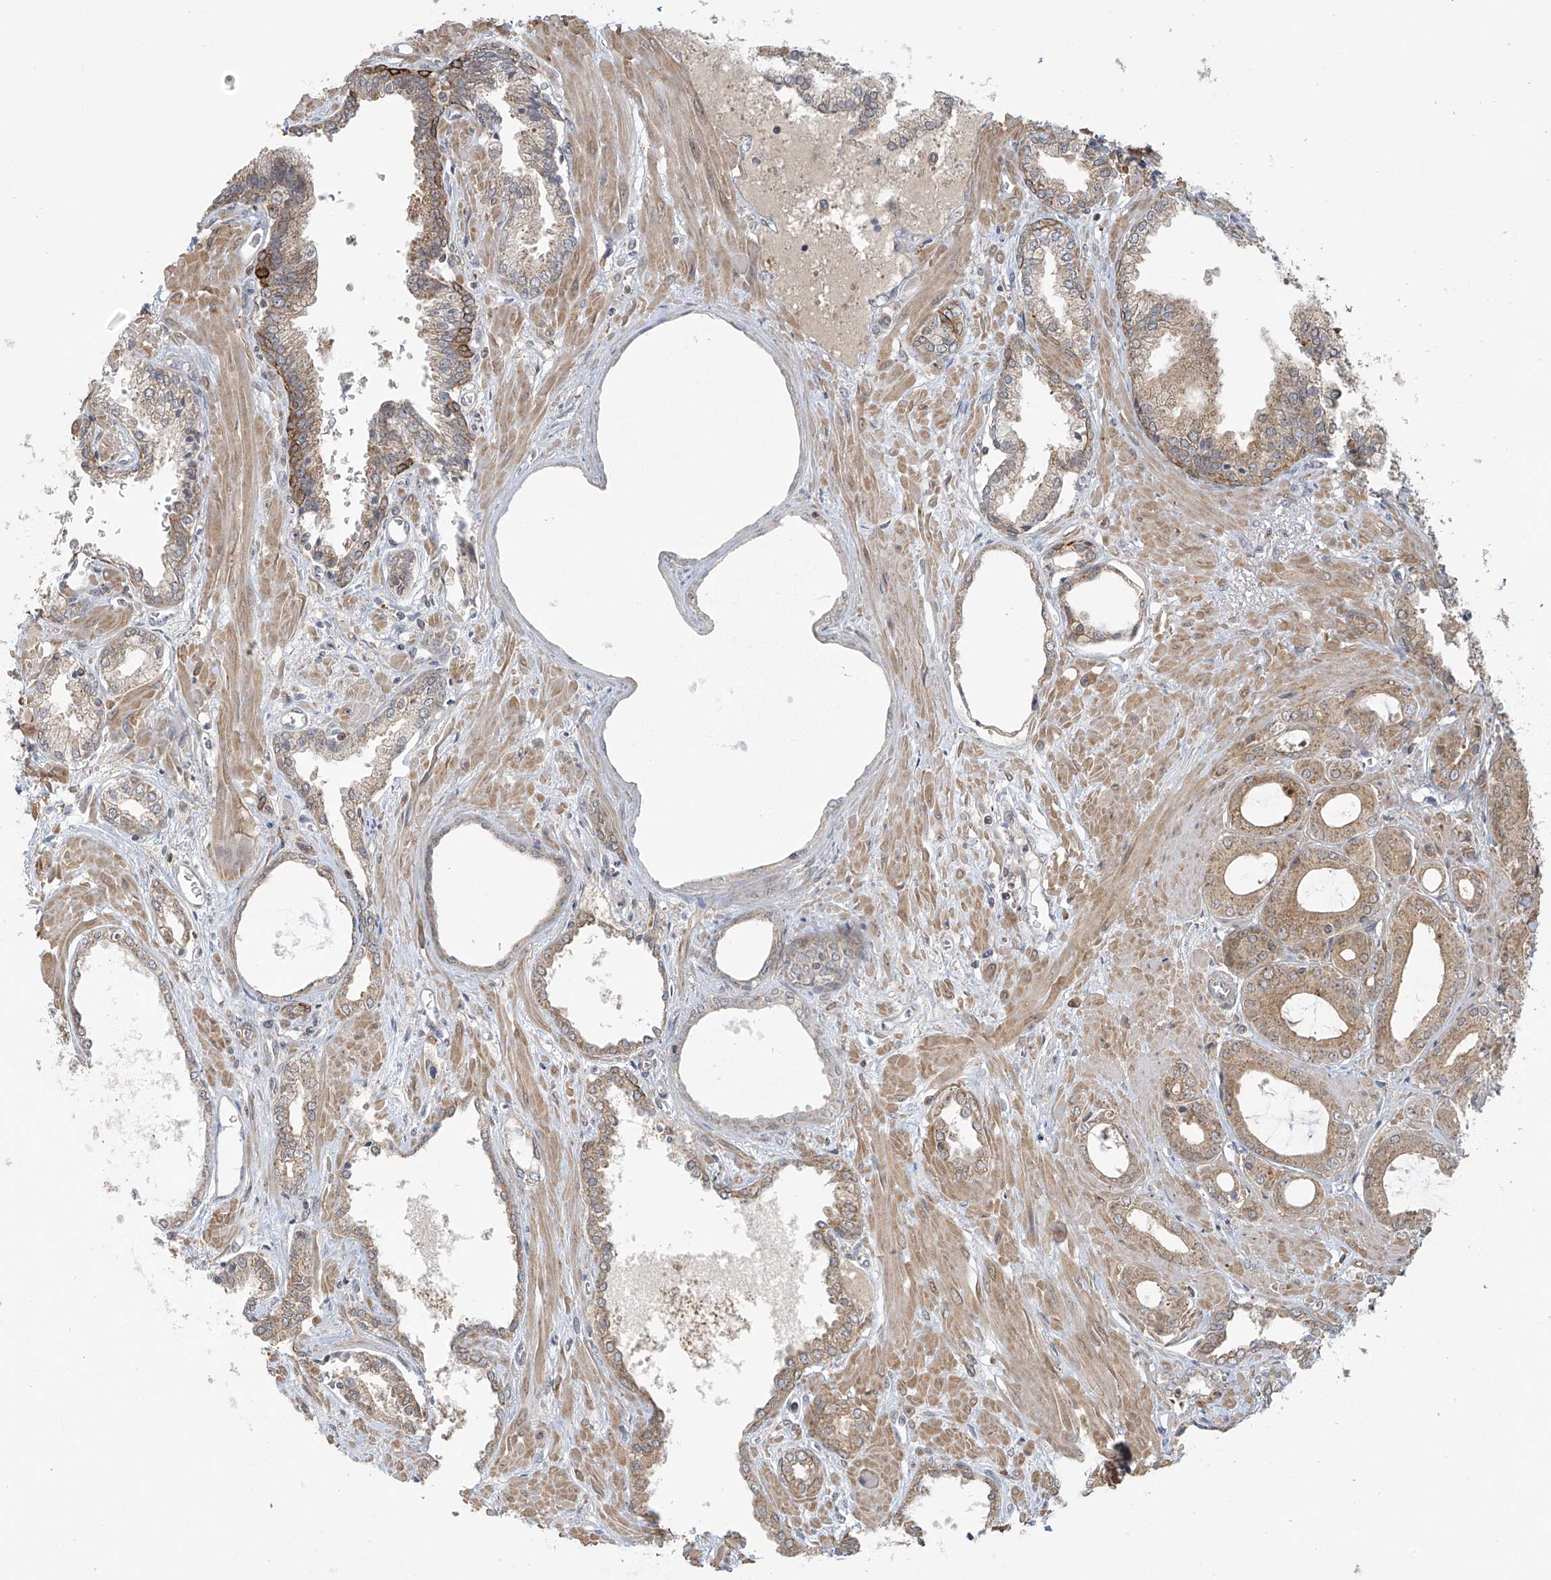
{"staining": {"intensity": "weak", "quantity": "25%-75%", "location": "cytoplasmic/membranous"}, "tissue": "prostate cancer", "cell_type": "Tumor cells", "image_type": "cancer", "snomed": [{"axis": "morphology", "description": "Adenocarcinoma, Low grade"}, {"axis": "topography", "description": "Prostate"}], "caption": "Immunohistochemical staining of human prostate cancer reveals weak cytoplasmic/membranous protein staining in about 25%-75% of tumor cells. (DAB IHC, brown staining for protein, blue staining for nuclei).", "gene": "HDDC2", "patient": {"sex": "male", "age": 67}}